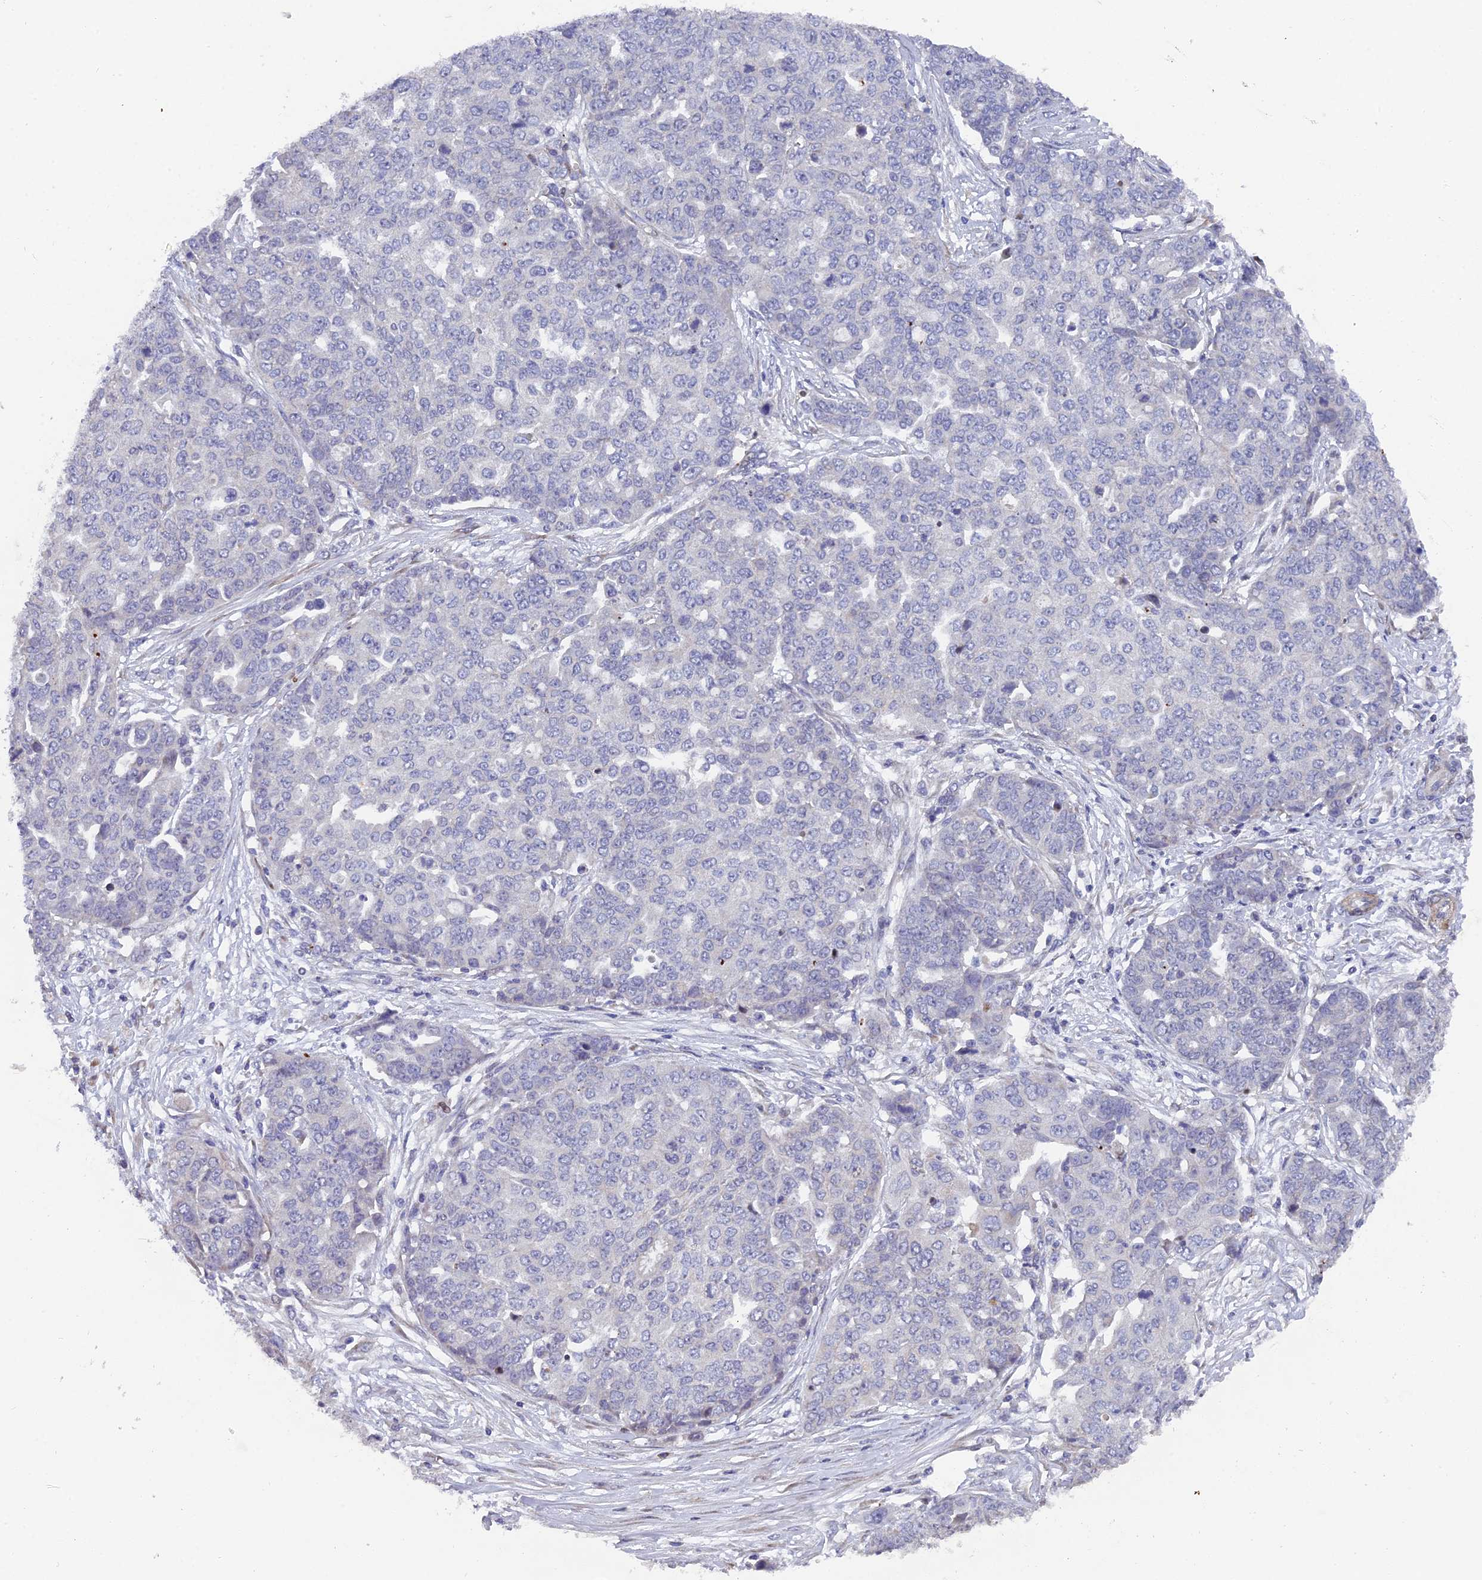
{"staining": {"intensity": "negative", "quantity": "none", "location": "none"}, "tissue": "ovarian cancer", "cell_type": "Tumor cells", "image_type": "cancer", "snomed": [{"axis": "morphology", "description": "Cystadenocarcinoma, serous, NOS"}, {"axis": "topography", "description": "Soft tissue"}, {"axis": "topography", "description": "Ovary"}], "caption": "Immunohistochemistry (IHC) micrograph of neoplastic tissue: serous cystadenocarcinoma (ovarian) stained with DAB (3,3'-diaminobenzidine) reveals no significant protein staining in tumor cells. Nuclei are stained in blue.", "gene": "RAB28", "patient": {"sex": "female", "age": 57}}